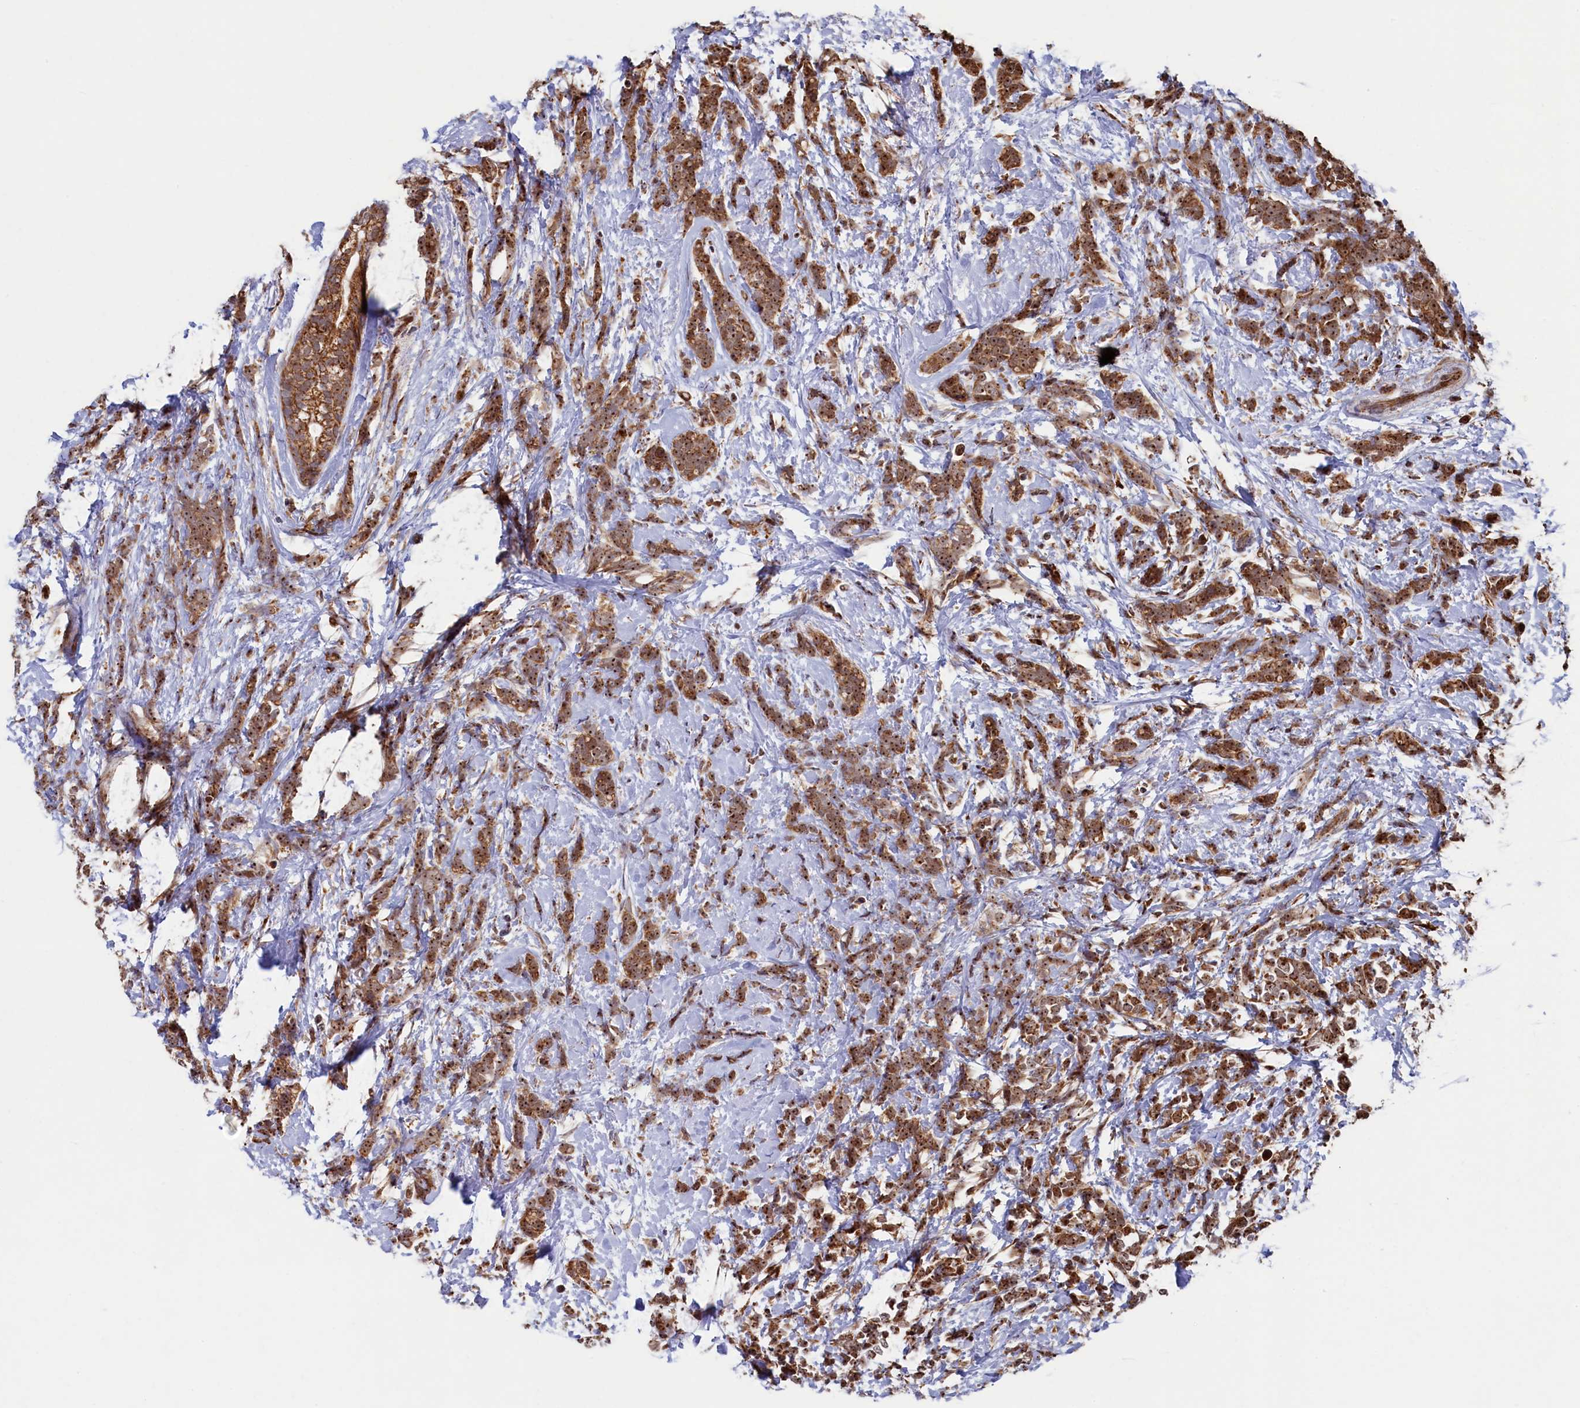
{"staining": {"intensity": "moderate", "quantity": ">75%", "location": "cytoplasmic/membranous,nuclear"}, "tissue": "breast cancer", "cell_type": "Tumor cells", "image_type": "cancer", "snomed": [{"axis": "morphology", "description": "Lobular carcinoma"}, {"axis": "topography", "description": "Breast"}], "caption": "Protein staining of breast lobular carcinoma tissue exhibits moderate cytoplasmic/membranous and nuclear expression in approximately >75% of tumor cells.", "gene": "UBE3B", "patient": {"sex": "female", "age": 58}}